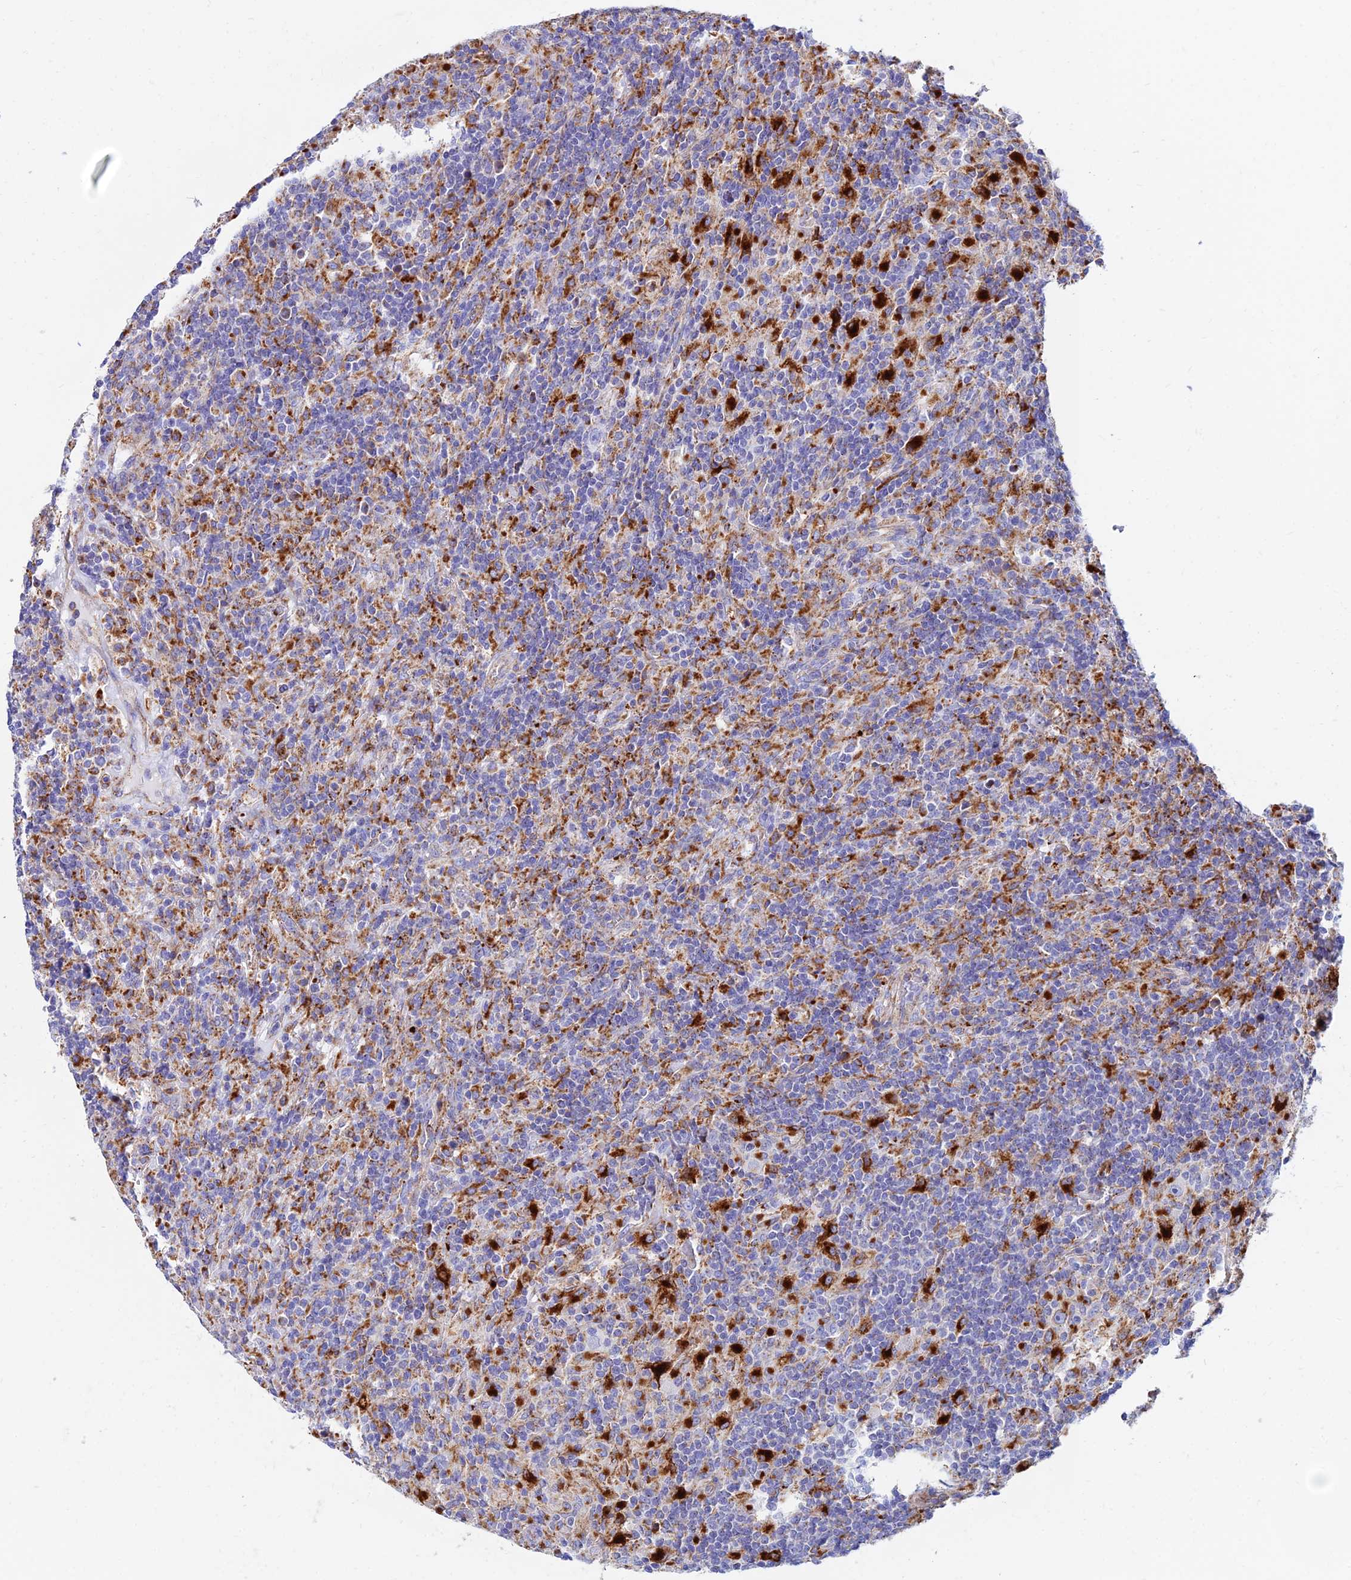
{"staining": {"intensity": "moderate", "quantity": "<25%", "location": "cytoplasmic/membranous"}, "tissue": "lymphoma", "cell_type": "Tumor cells", "image_type": "cancer", "snomed": [{"axis": "morphology", "description": "Hodgkin's disease, NOS"}, {"axis": "topography", "description": "Lymph node"}], "caption": "High-power microscopy captured an immunohistochemistry micrograph of lymphoma, revealing moderate cytoplasmic/membranous positivity in approximately <25% of tumor cells.", "gene": "SPNS1", "patient": {"sex": "male", "age": 70}}